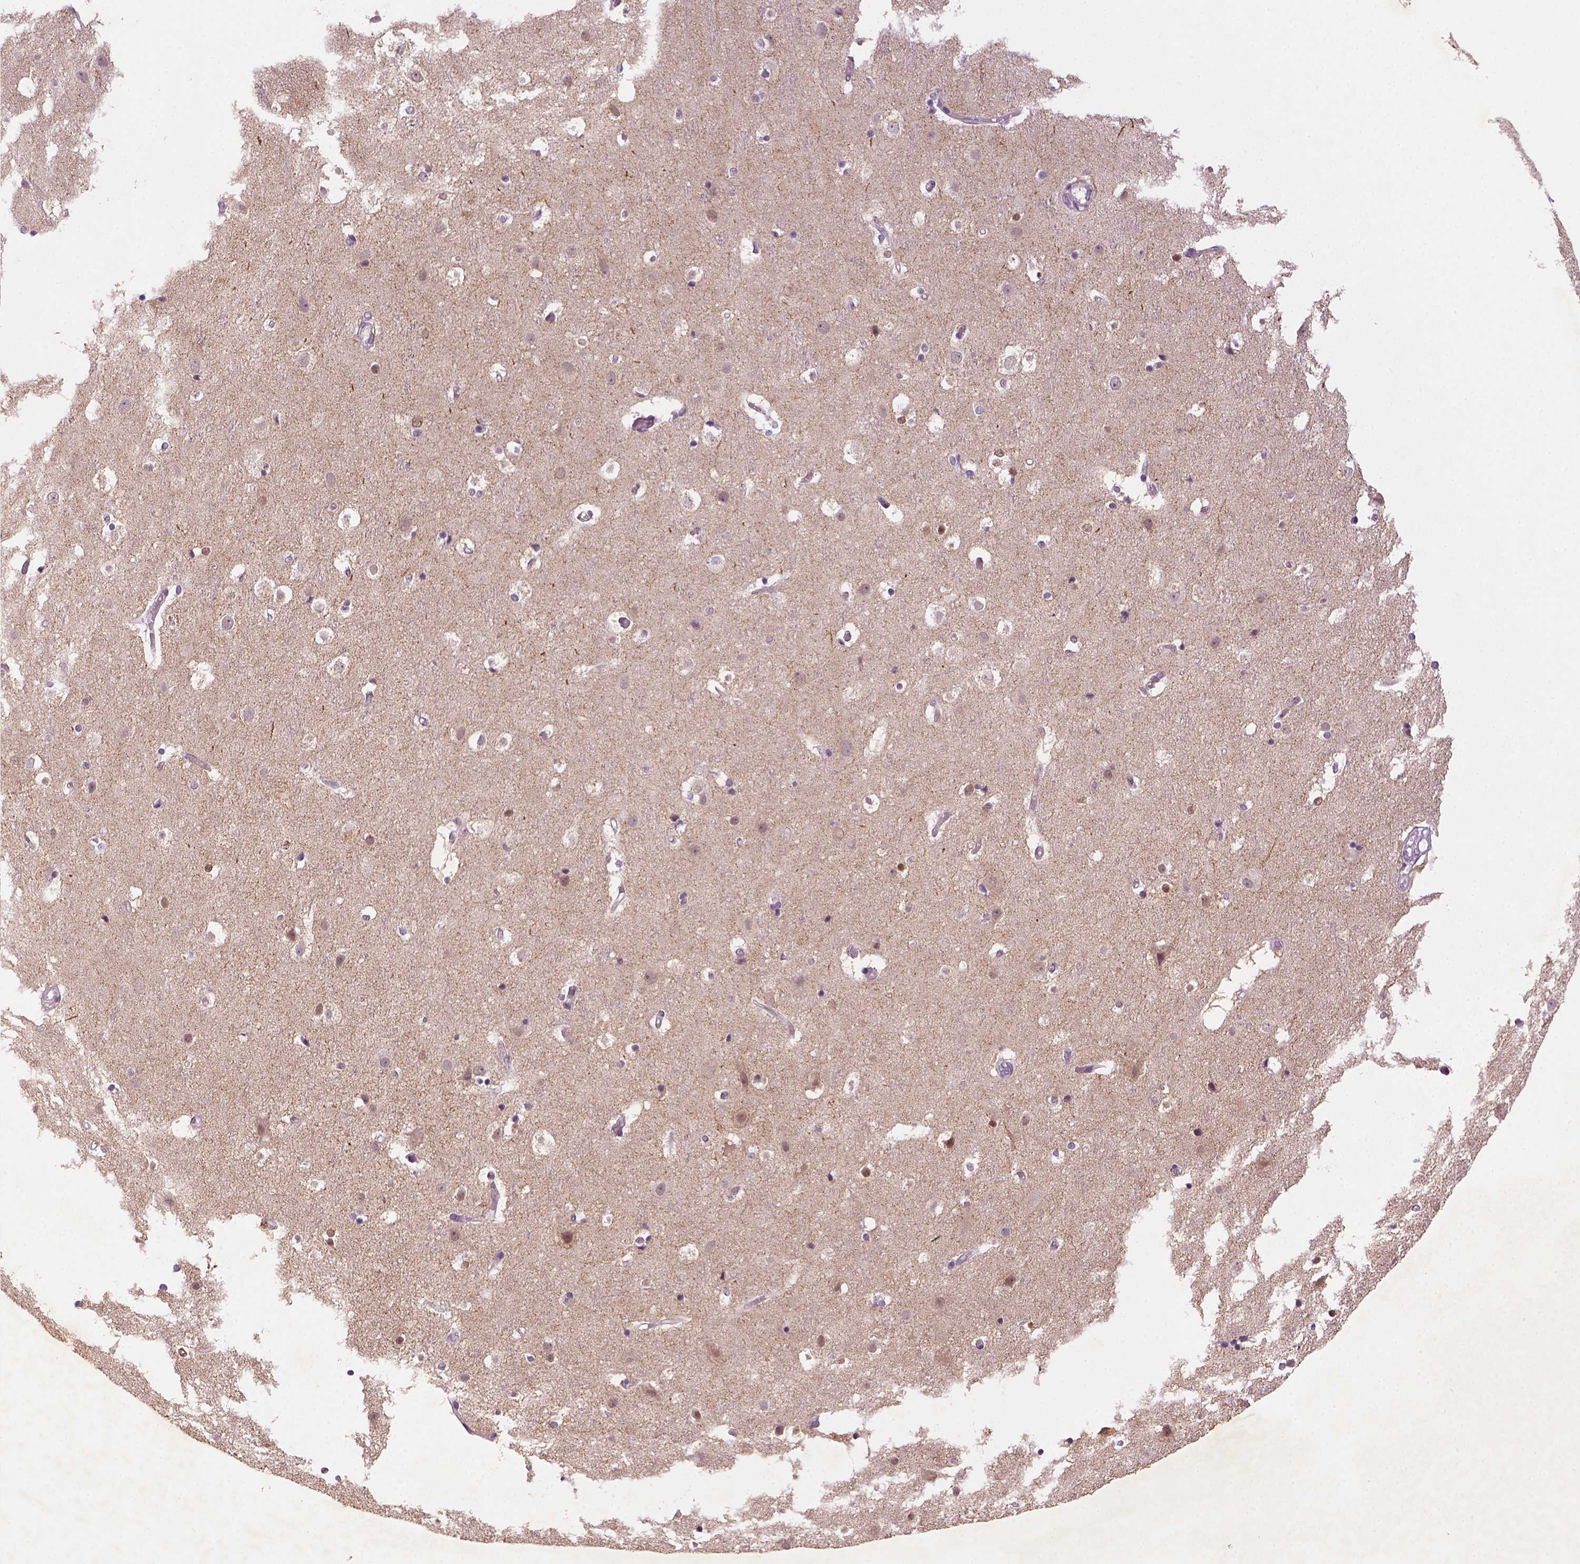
{"staining": {"intensity": "negative", "quantity": "none", "location": "none"}, "tissue": "cerebral cortex", "cell_type": "Endothelial cells", "image_type": "normal", "snomed": [{"axis": "morphology", "description": "Normal tissue, NOS"}, {"axis": "topography", "description": "Cerebral cortex"}], "caption": "A histopathology image of cerebral cortex stained for a protein shows no brown staining in endothelial cells.", "gene": "NLGN2", "patient": {"sex": "female", "age": 52}}